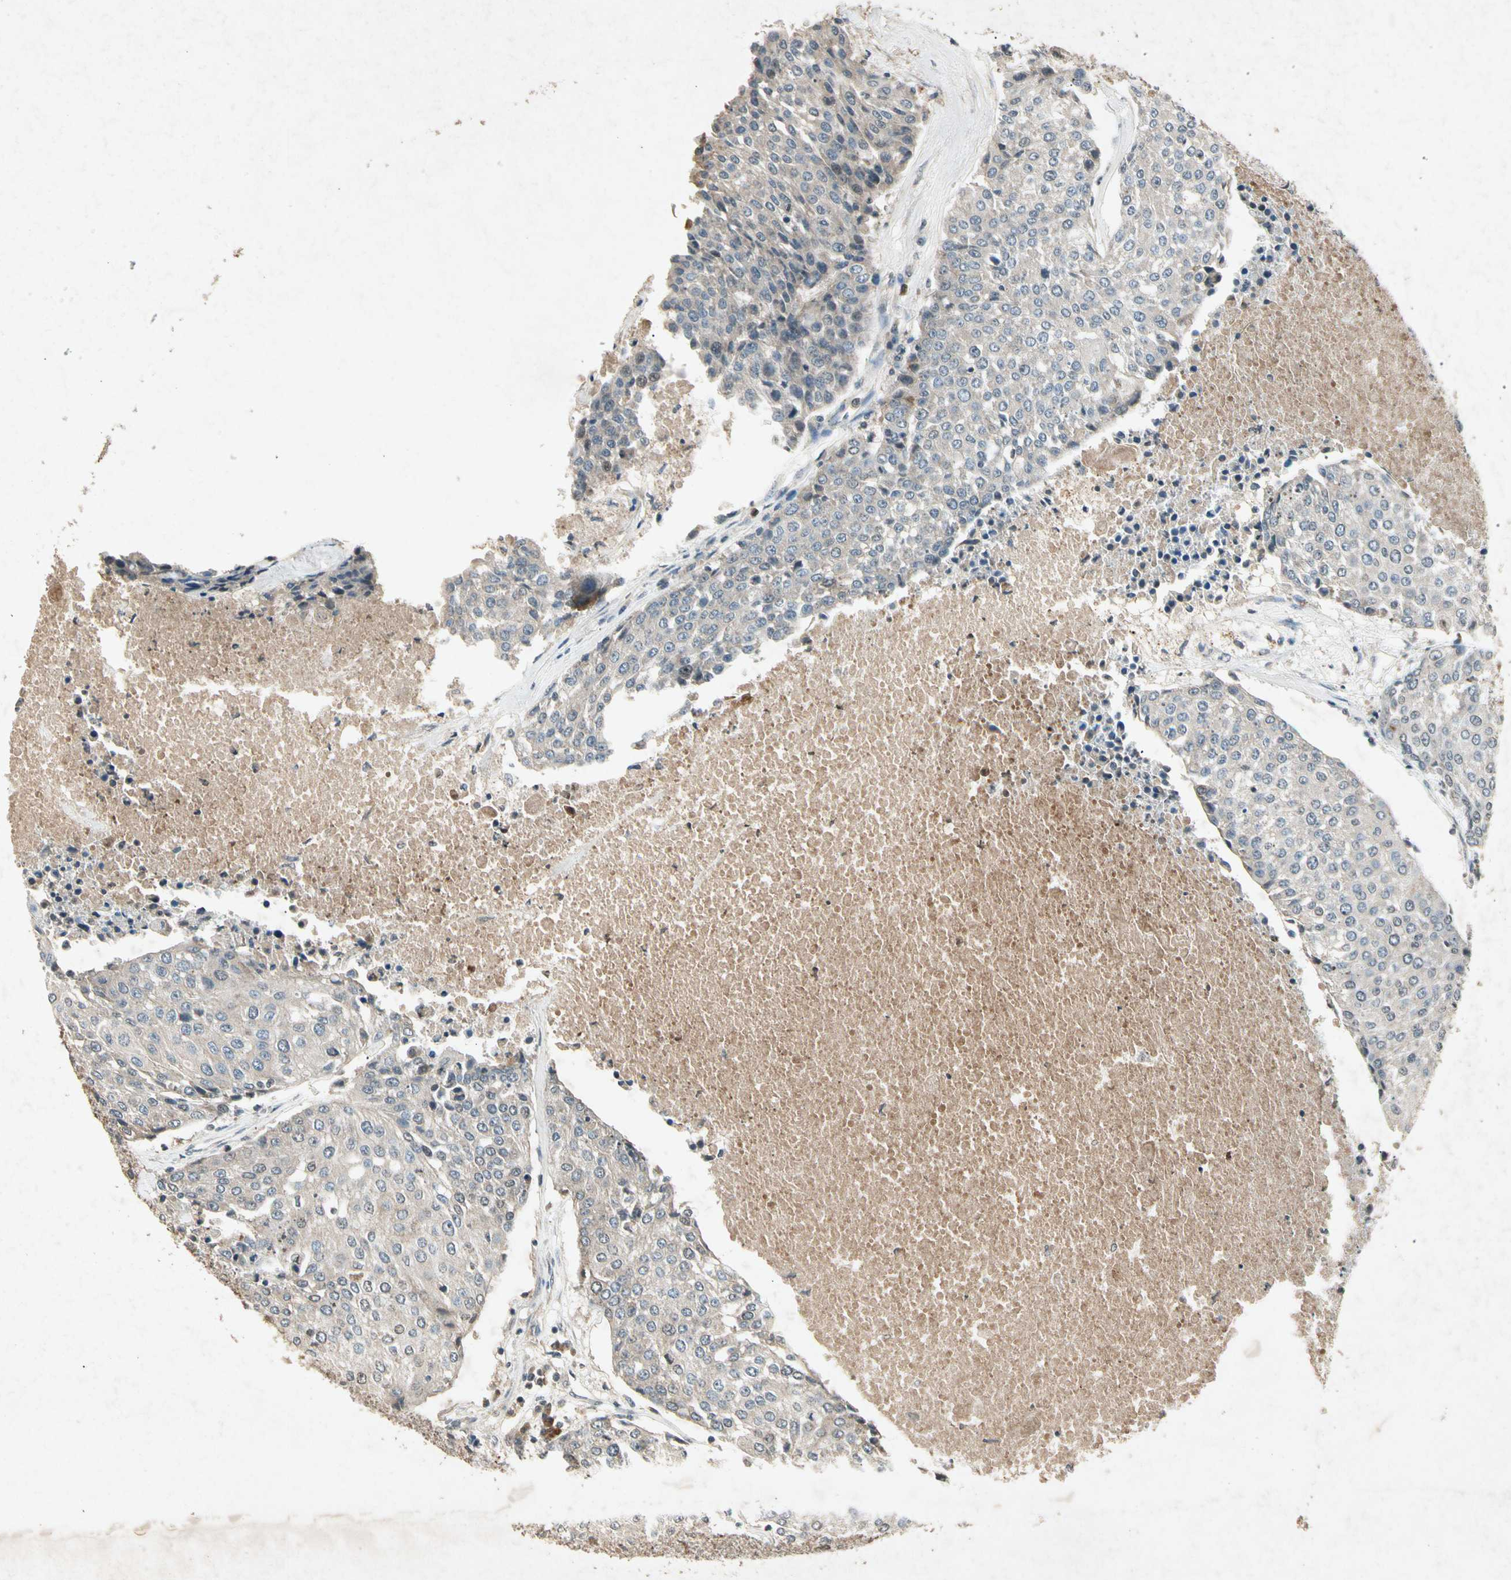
{"staining": {"intensity": "weak", "quantity": "<25%", "location": "cytoplasmic/membranous"}, "tissue": "urothelial cancer", "cell_type": "Tumor cells", "image_type": "cancer", "snomed": [{"axis": "morphology", "description": "Urothelial carcinoma, High grade"}, {"axis": "topography", "description": "Urinary bladder"}], "caption": "Immunohistochemistry histopathology image of human high-grade urothelial carcinoma stained for a protein (brown), which reveals no expression in tumor cells. (Stains: DAB (3,3'-diaminobenzidine) immunohistochemistry with hematoxylin counter stain, Microscopy: brightfield microscopy at high magnification).", "gene": "CP", "patient": {"sex": "female", "age": 85}}